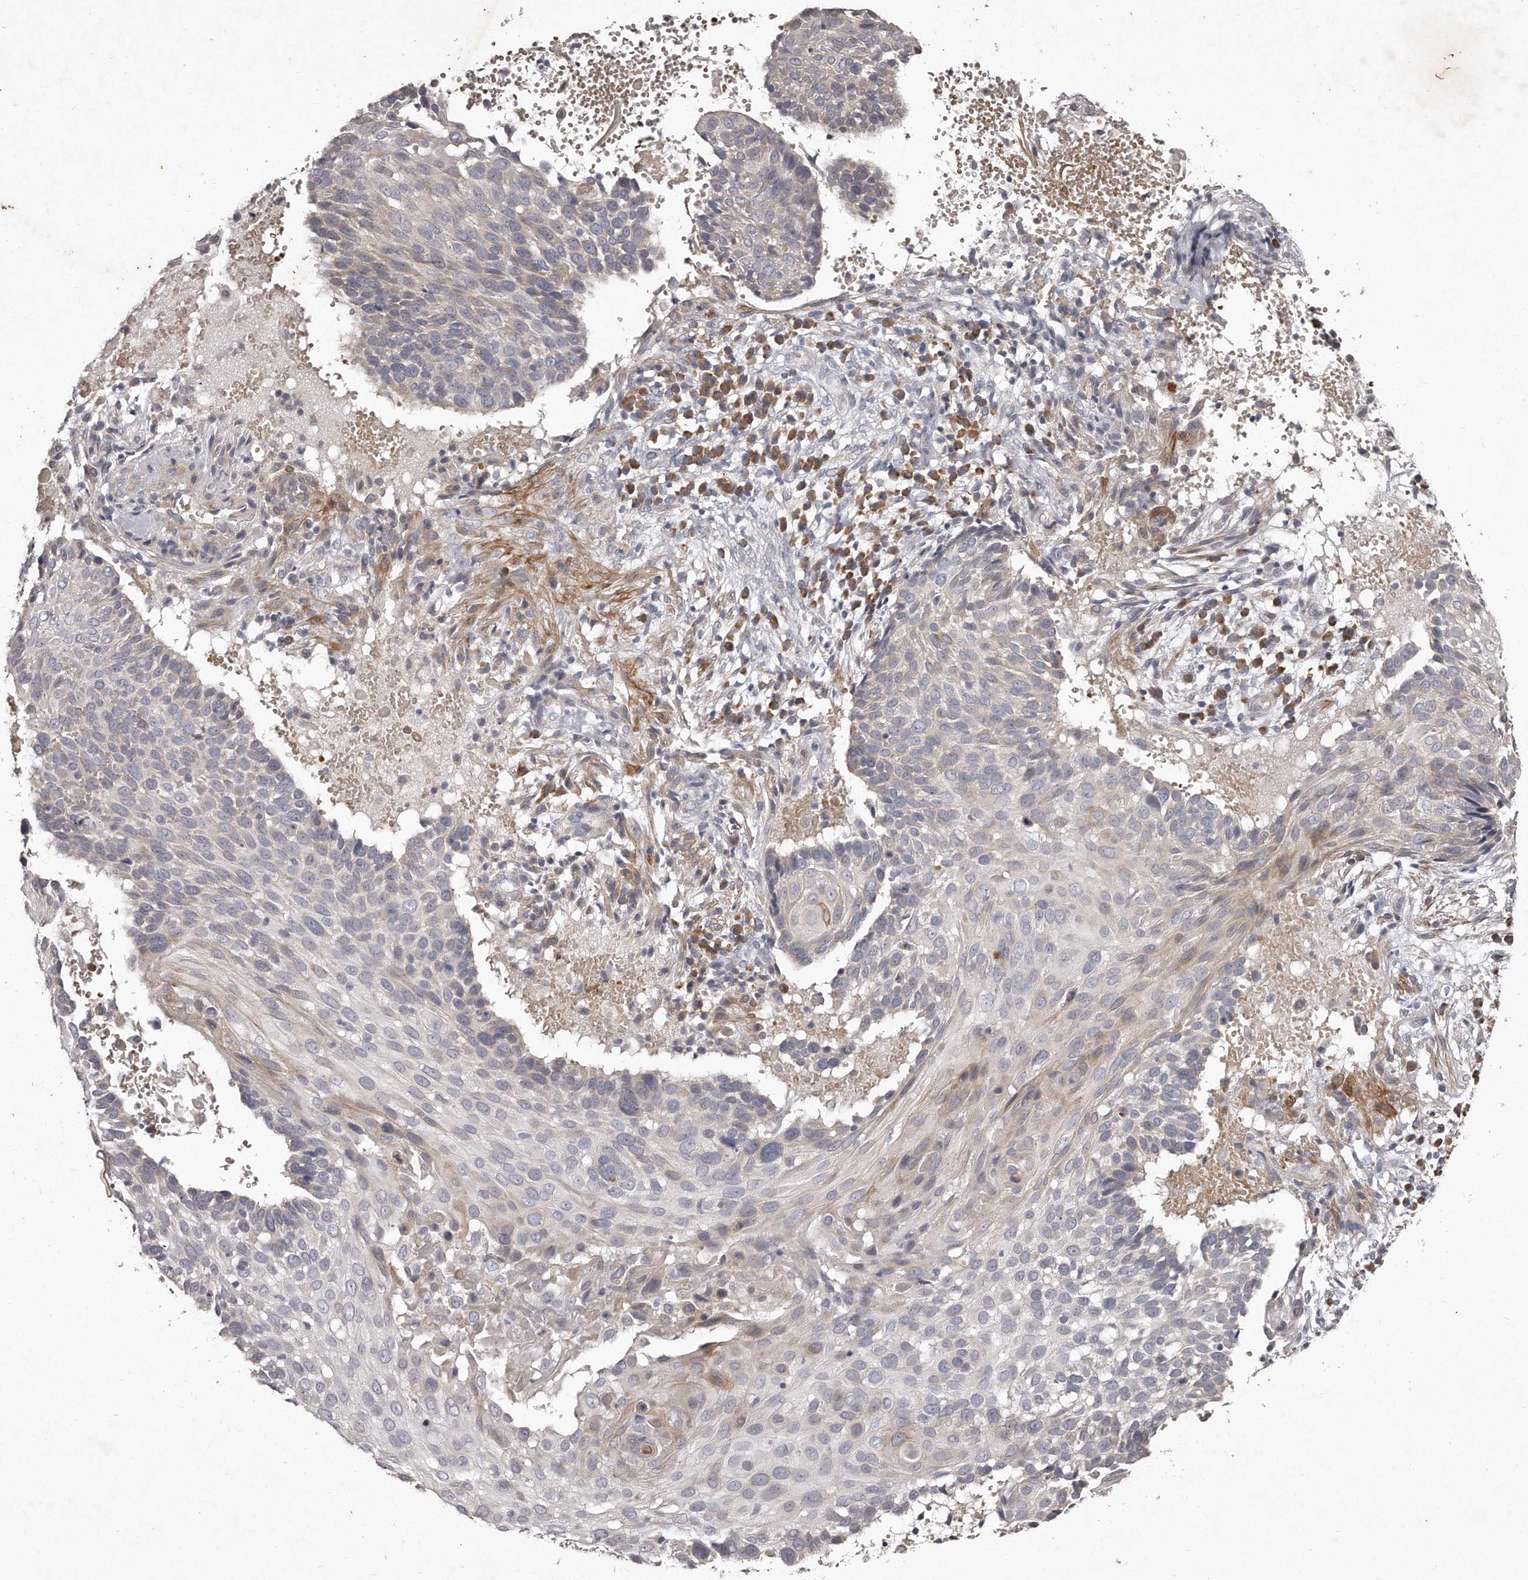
{"staining": {"intensity": "negative", "quantity": "none", "location": "none"}, "tissue": "cervical cancer", "cell_type": "Tumor cells", "image_type": "cancer", "snomed": [{"axis": "morphology", "description": "Squamous cell carcinoma, NOS"}, {"axis": "topography", "description": "Cervix"}], "caption": "Immunohistochemistry (IHC) micrograph of human cervical cancer (squamous cell carcinoma) stained for a protein (brown), which demonstrates no positivity in tumor cells.", "gene": "TECR", "patient": {"sex": "female", "age": 74}}